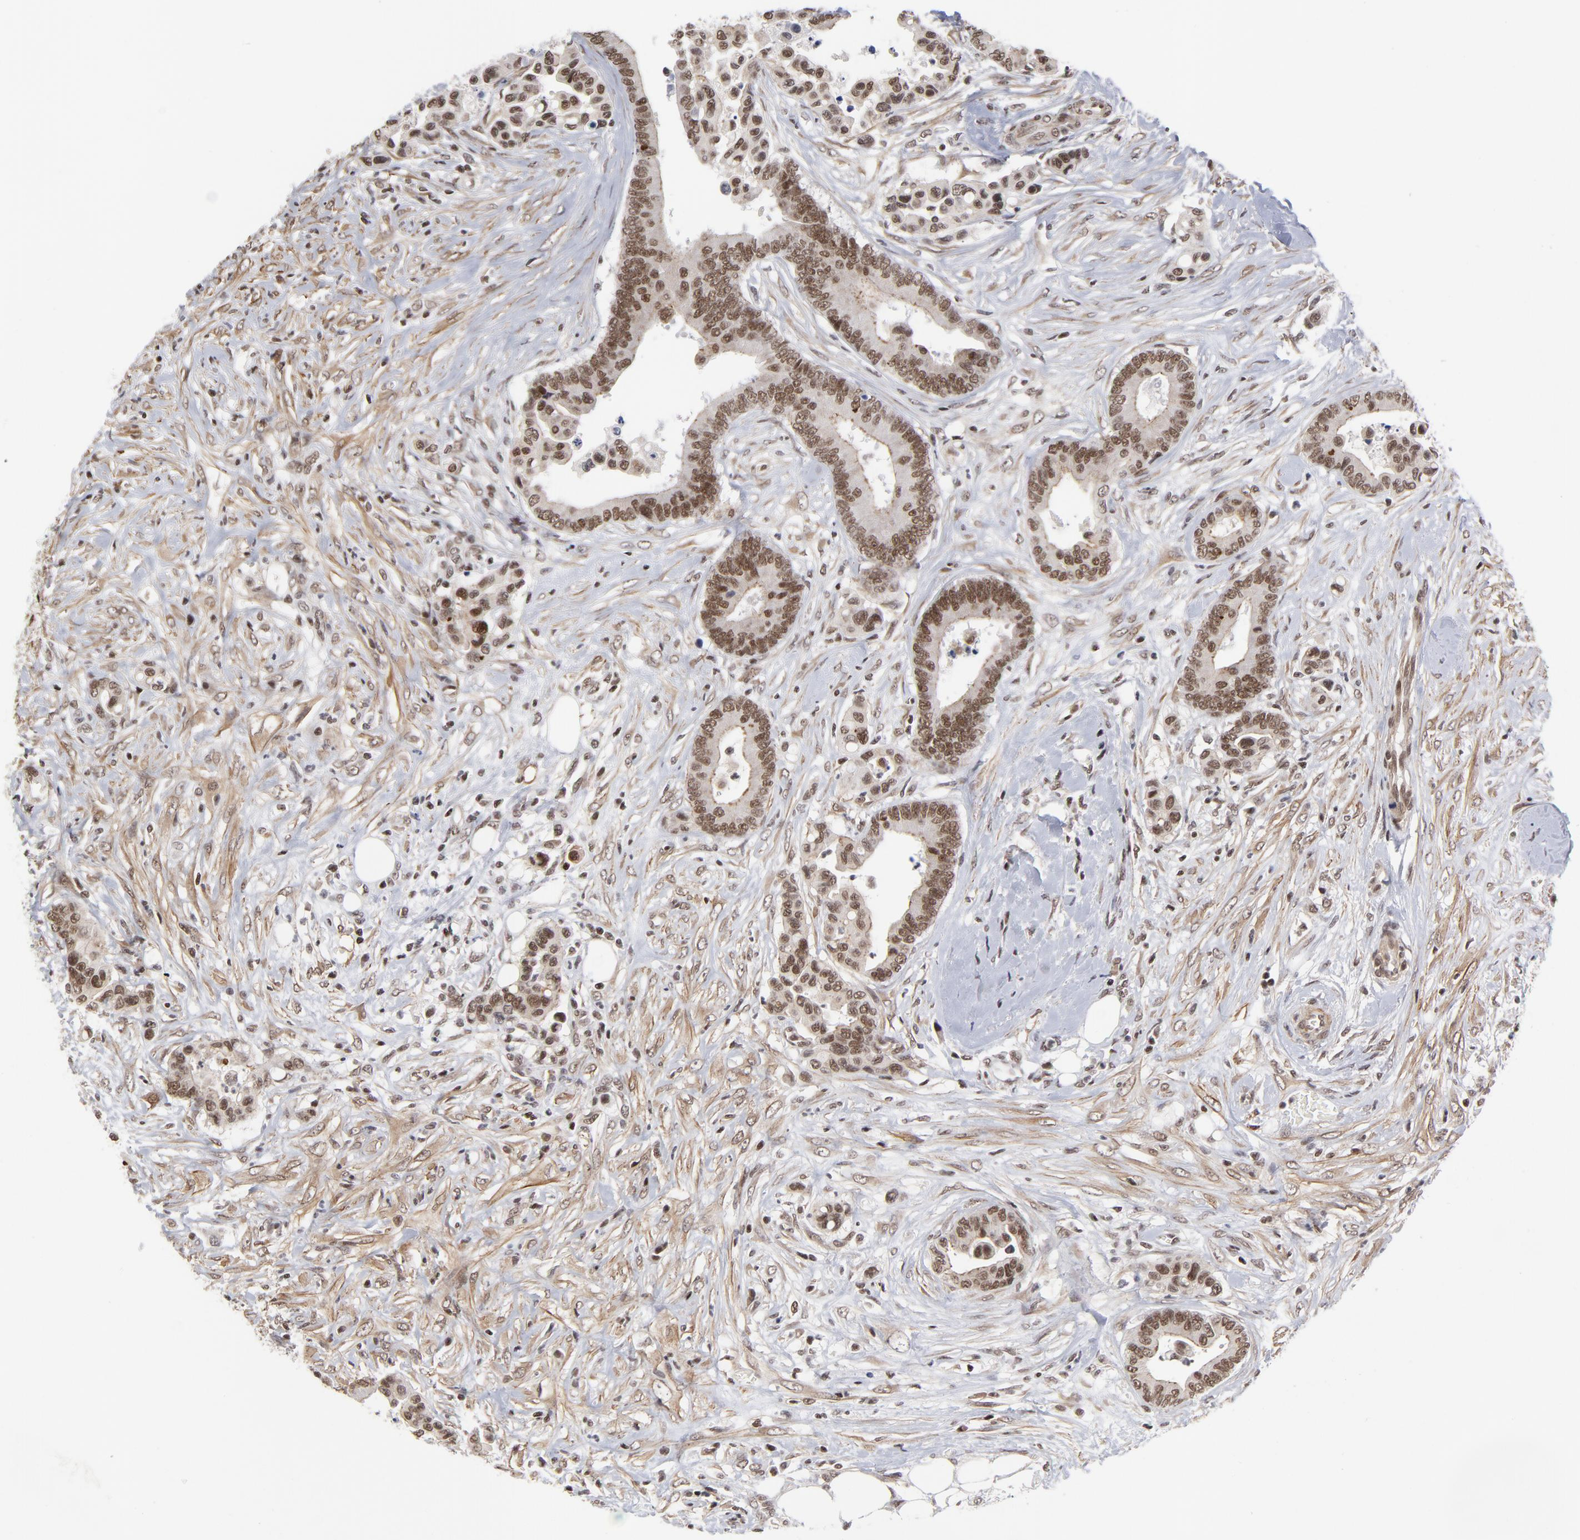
{"staining": {"intensity": "strong", "quantity": ">75%", "location": "nuclear"}, "tissue": "colorectal cancer", "cell_type": "Tumor cells", "image_type": "cancer", "snomed": [{"axis": "morphology", "description": "Adenocarcinoma, NOS"}, {"axis": "topography", "description": "Colon"}], "caption": "Brown immunohistochemical staining in colorectal cancer (adenocarcinoma) shows strong nuclear positivity in about >75% of tumor cells. (DAB IHC, brown staining for protein, blue staining for nuclei).", "gene": "CTCF", "patient": {"sex": "male", "age": 82}}